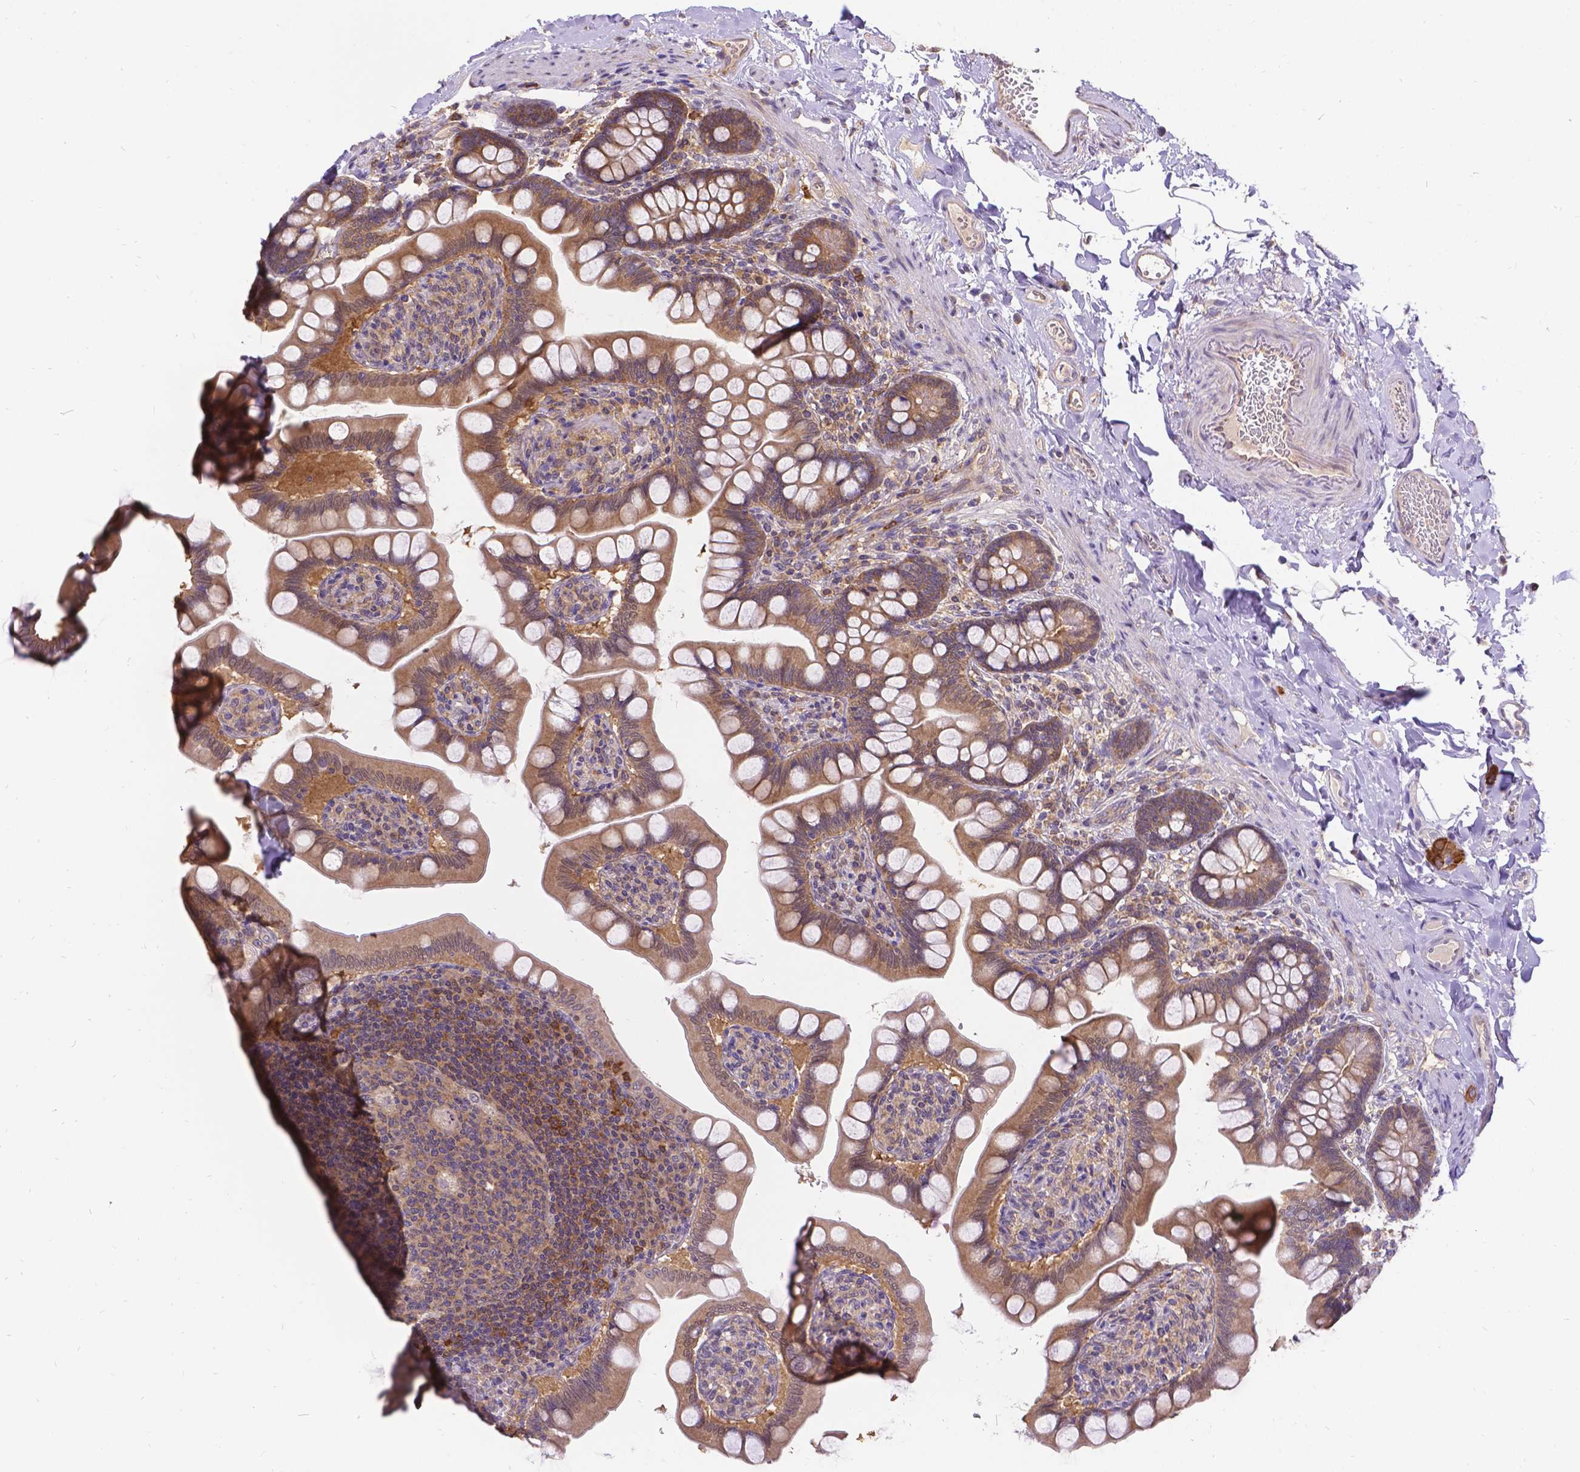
{"staining": {"intensity": "moderate", "quantity": ">75%", "location": "cytoplasmic/membranous"}, "tissue": "small intestine", "cell_type": "Glandular cells", "image_type": "normal", "snomed": [{"axis": "morphology", "description": "Normal tissue, NOS"}, {"axis": "topography", "description": "Small intestine"}], "caption": "Protein expression analysis of normal small intestine displays moderate cytoplasmic/membranous staining in approximately >75% of glandular cells.", "gene": "DENND6A", "patient": {"sex": "female", "age": 56}}